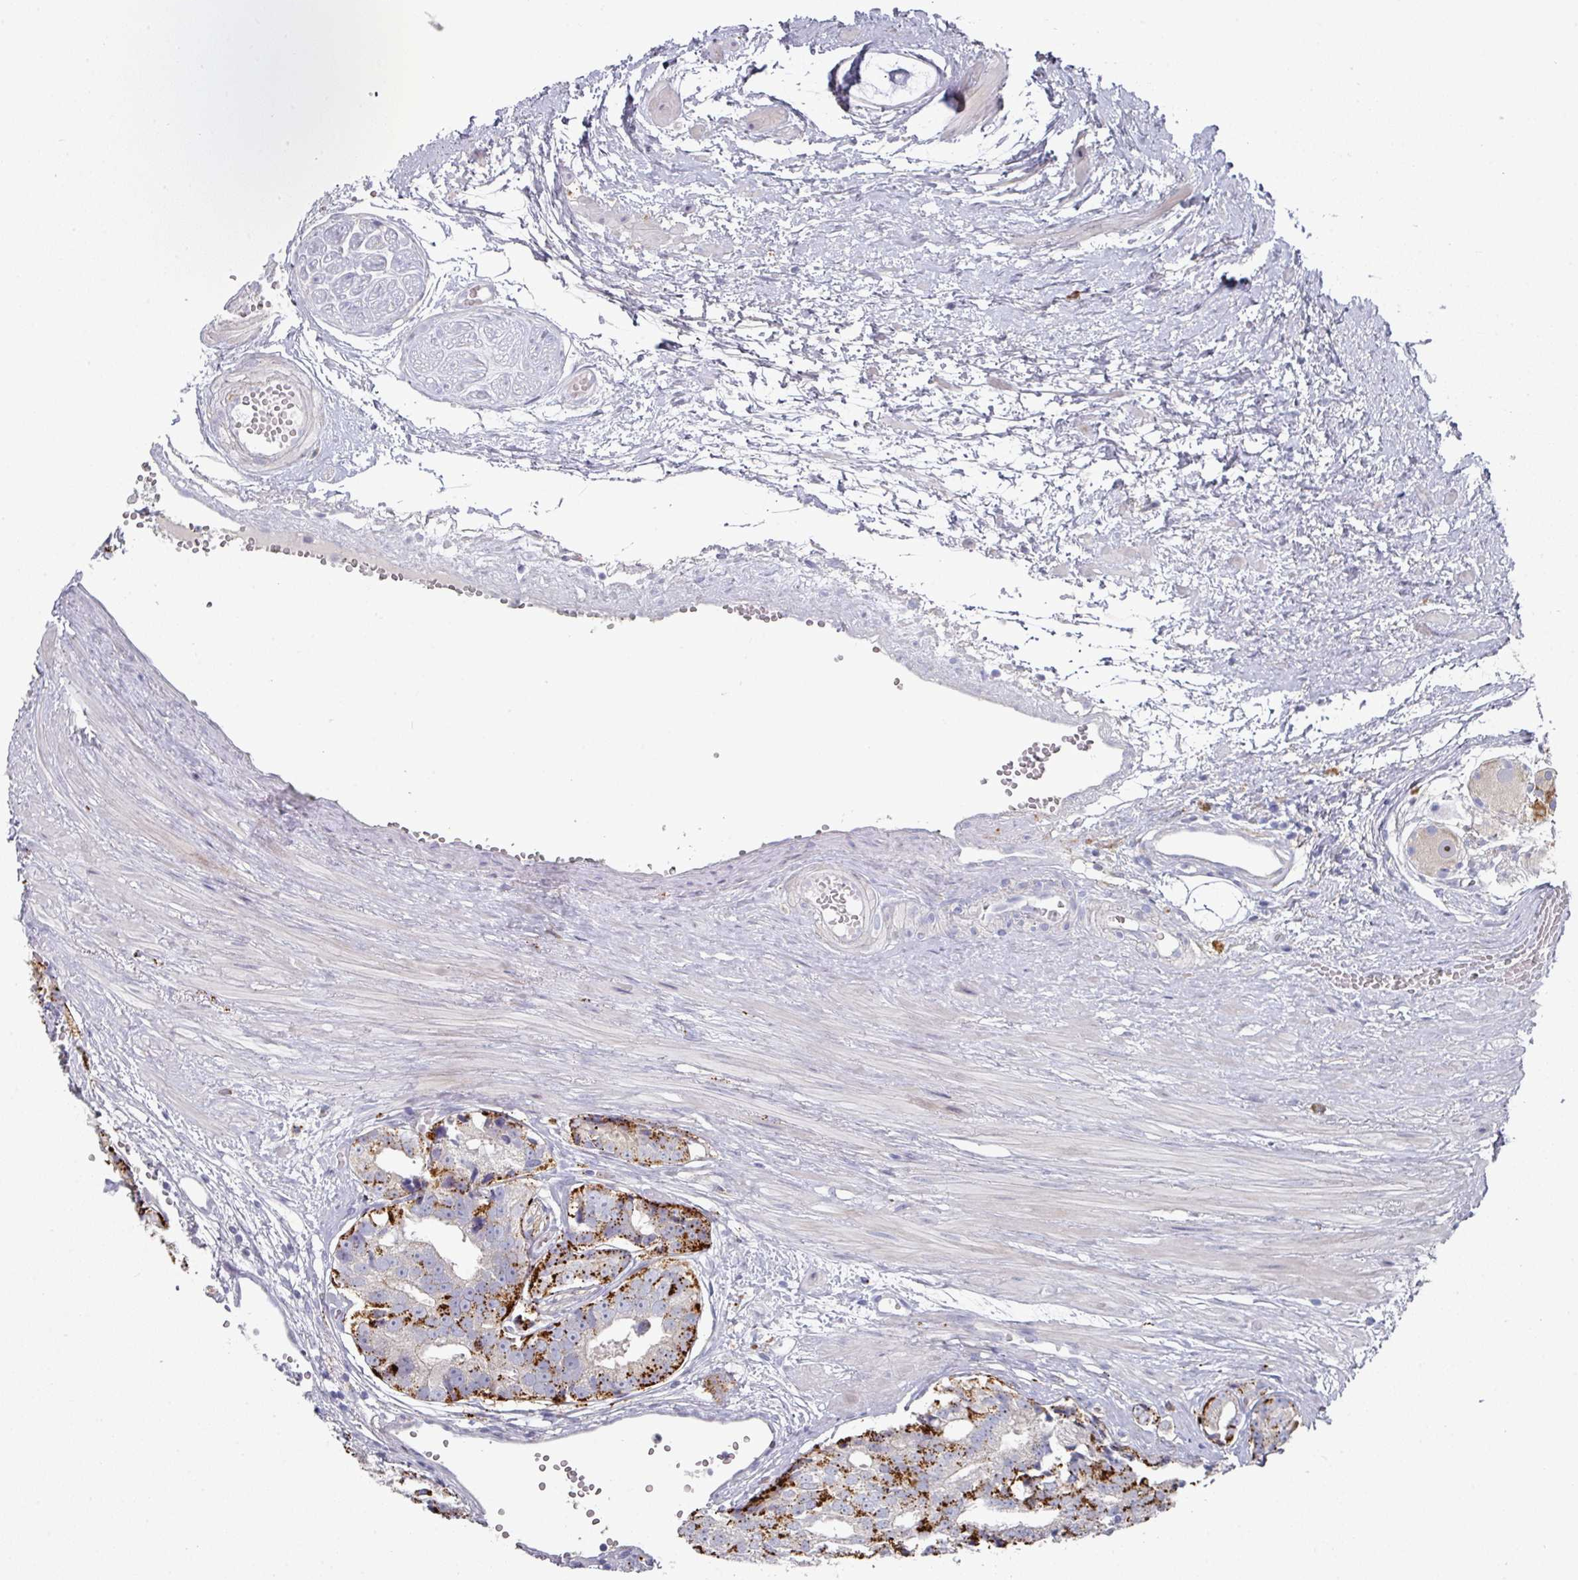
{"staining": {"intensity": "strong", "quantity": ">75%", "location": "cytoplasmic/membranous"}, "tissue": "prostate cancer", "cell_type": "Tumor cells", "image_type": "cancer", "snomed": [{"axis": "morphology", "description": "Adenocarcinoma, High grade"}, {"axis": "topography", "description": "Prostate"}], "caption": "About >75% of tumor cells in prostate cancer (adenocarcinoma (high-grade)) reveal strong cytoplasmic/membranous protein positivity as visualized by brown immunohistochemical staining.", "gene": "NT5C1A", "patient": {"sex": "male", "age": 71}}